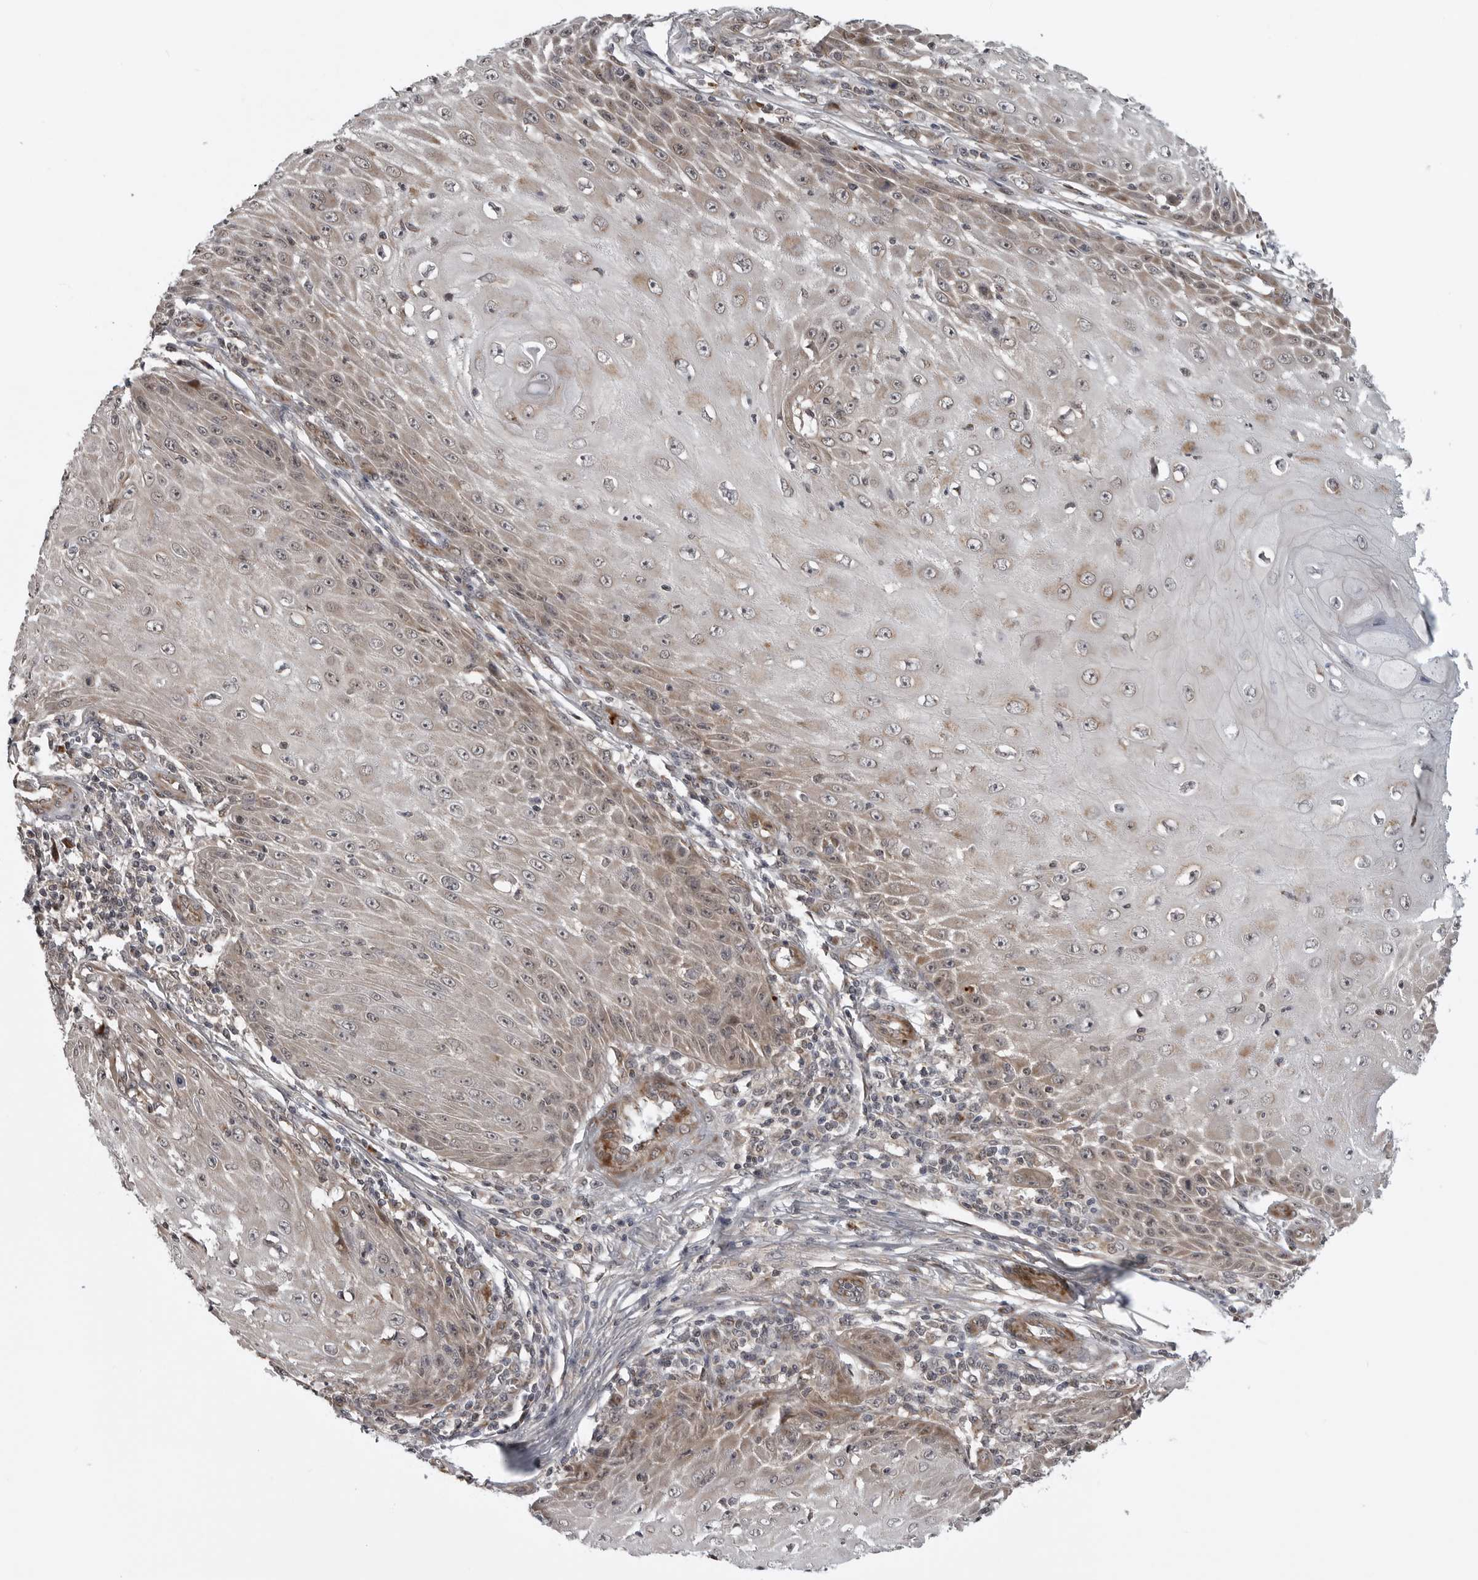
{"staining": {"intensity": "weak", "quantity": ">75%", "location": "cytoplasmic/membranous,nuclear"}, "tissue": "skin cancer", "cell_type": "Tumor cells", "image_type": "cancer", "snomed": [{"axis": "morphology", "description": "Squamous cell carcinoma, NOS"}, {"axis": "topography", "description": "Skin"}], "caption": "Protein expression analysis of human squamous cell carcinoma (skin) reveals weak cytoplasmic/membranous and nuclear staining in approximately >75% of tumor cells.", "gene": "FAAP100", "patient": {"sex": "female", "age": 73}}